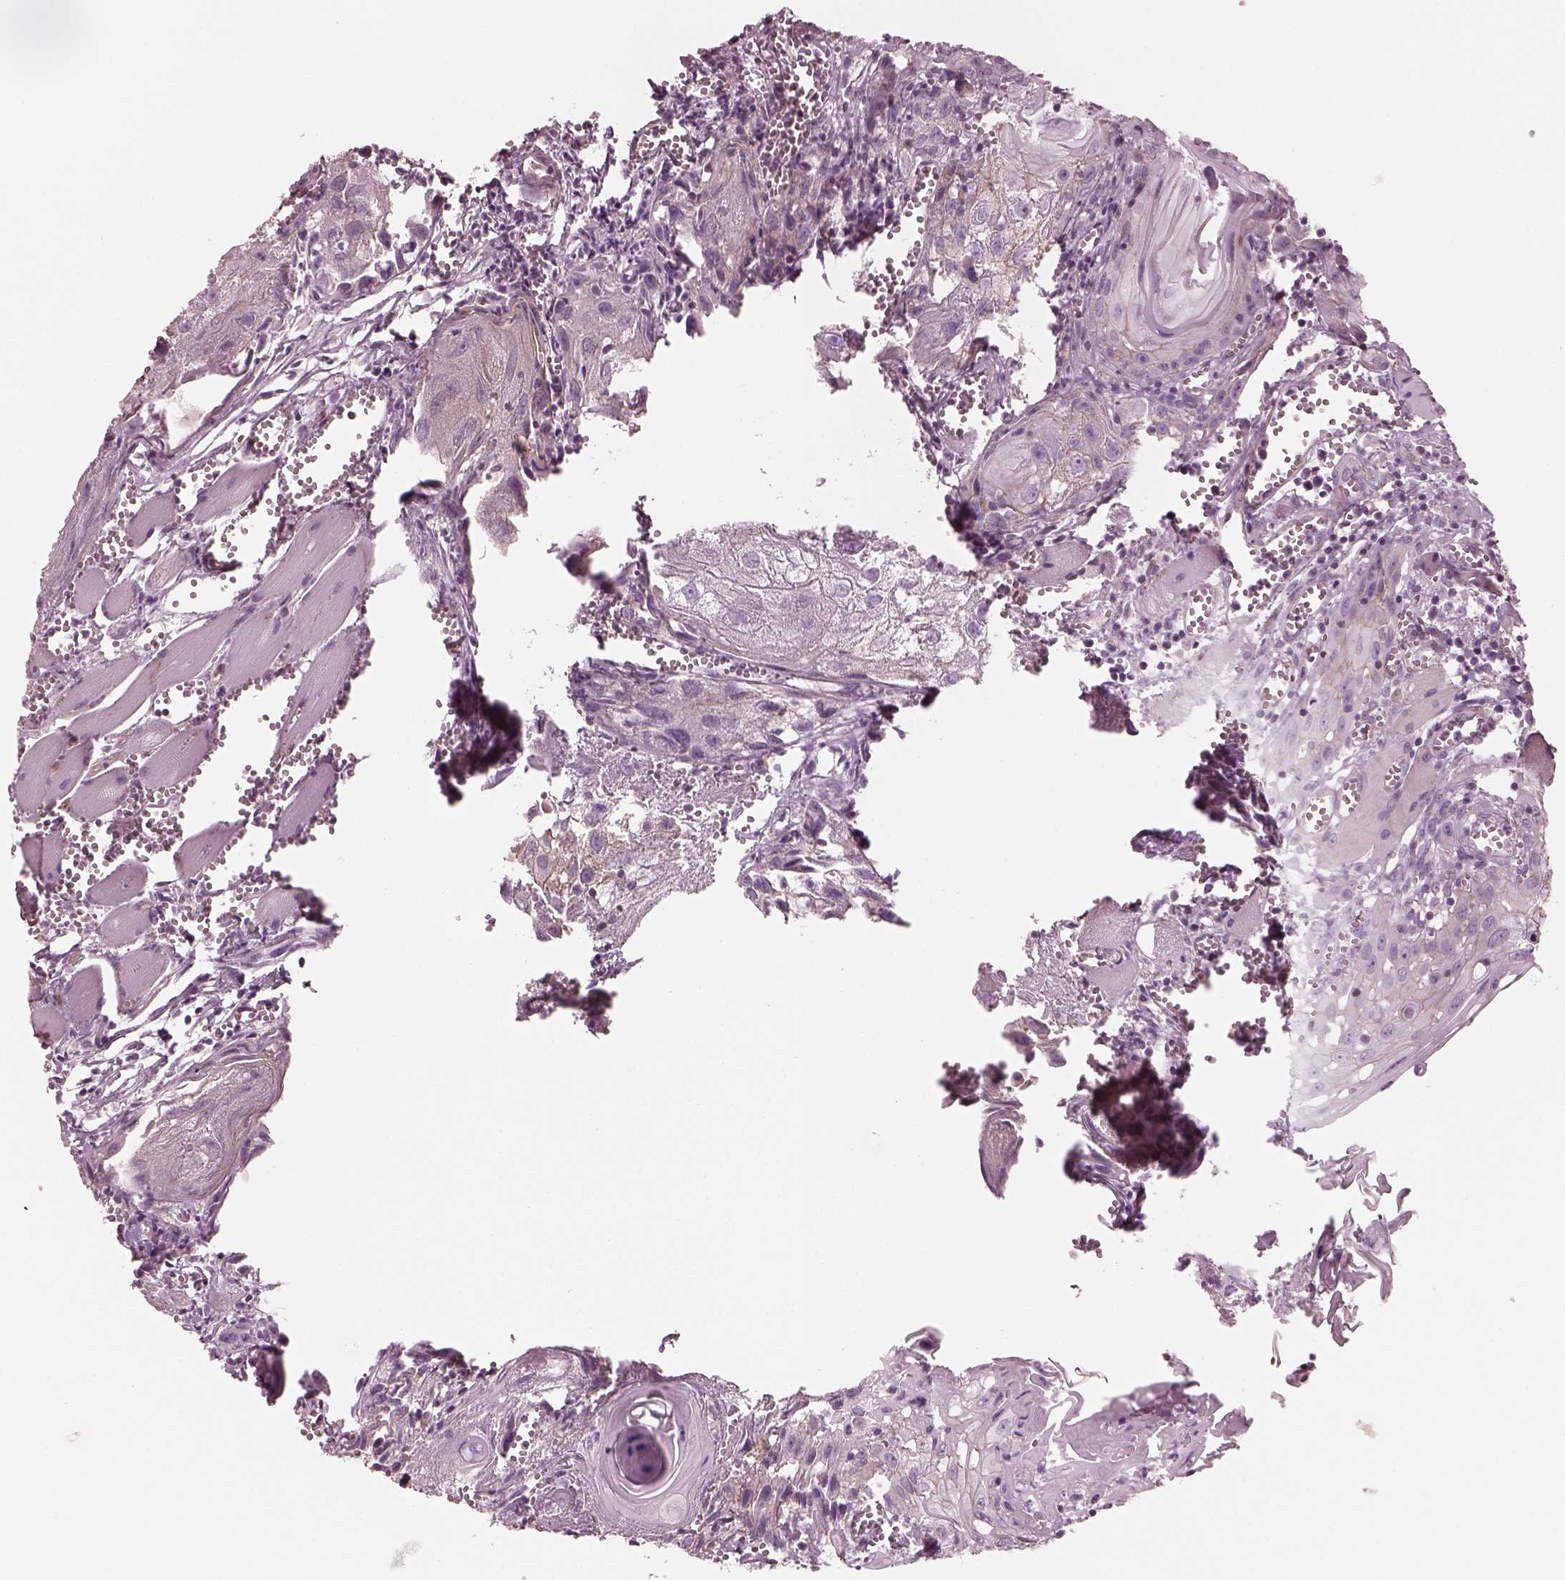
{"staining": {"intensity": "weak", "quantity": "25%-75%", "location": "cytoplasmic/membranous"}, "tissue": "head and neck cancer", "cell_type": "Tumor cells", "image_type": "cancer", "snomed": [{"axis": "morphology", "description": "Squamous cell carcinoma, NOS"}, {"axis": "topography", "description": "Head-Neck"}], "caption": "Tumor cells show low levels of weak cytoplasmic/membranous staining in about 25%-75% of cells in human squamous cell carcinoma (head and neck). Using DAB (brown) and hematoxylin (blue) stains, captured at high magnification using brightfield microscopy.", "gene": "ELAPOR1", "patient": {"sex": "female", "age": 80}}